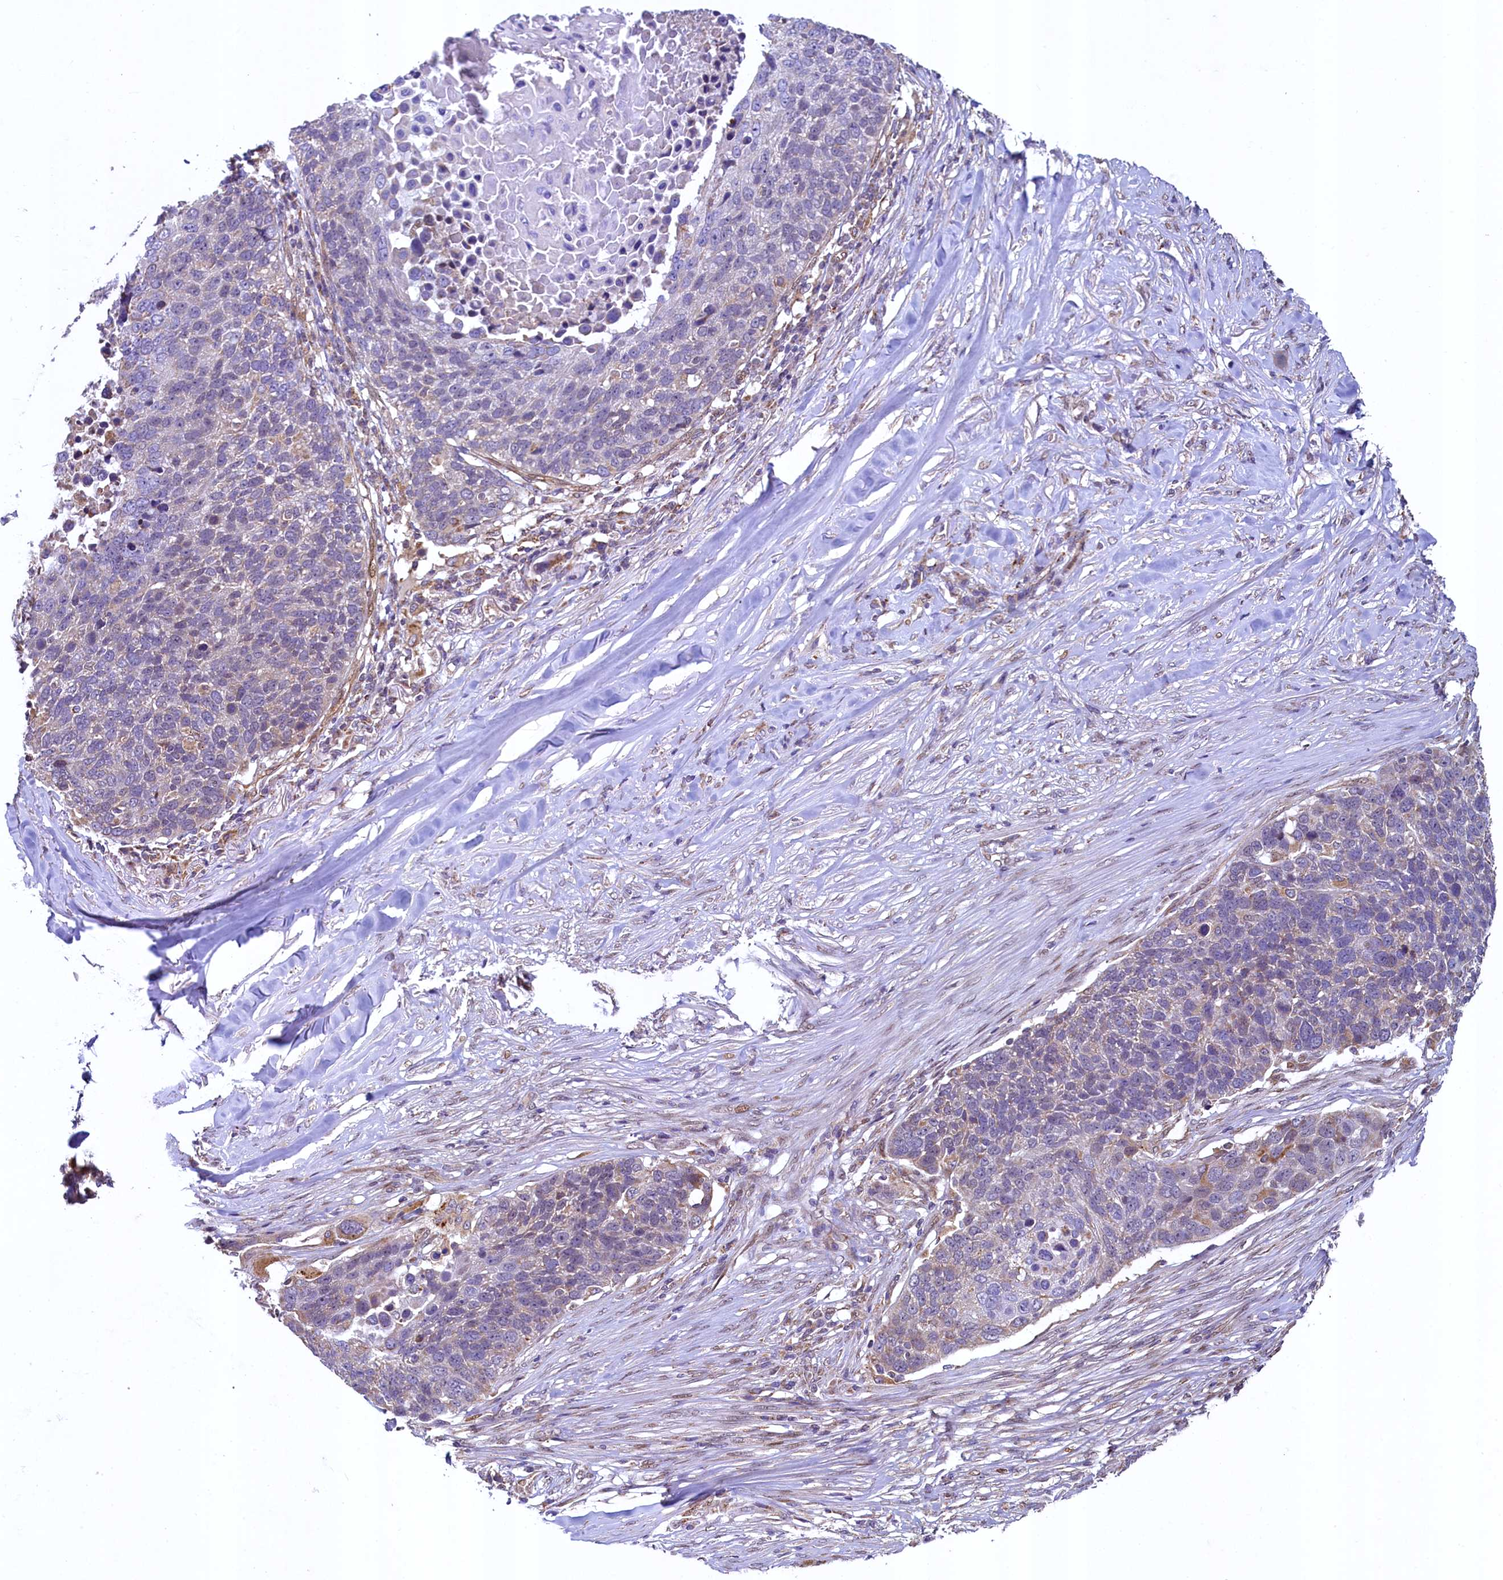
{"staining": {"intensity": "negative", "quantity": "none", "location": "none"}, "tissue": "lung cancer", "cell_type": "Tumor cells", "image_type": "cancer", "snomed": [{"axis": "morphology", "description": "Normal tissue, NOS"}, {"axis": "morphology", "description": "Squamous cell carcinoma, NOS"}, {"axis": "topography", "description": "Lymph node"}, {"axis": "topography", "description": "Lung"}], "caption": "A photomicrograph of human lung squamous cell carcinoma is negative for staining in tumor cells.", "gene": "ZNF577", "patient": {"sex": "male", "age": 66}}